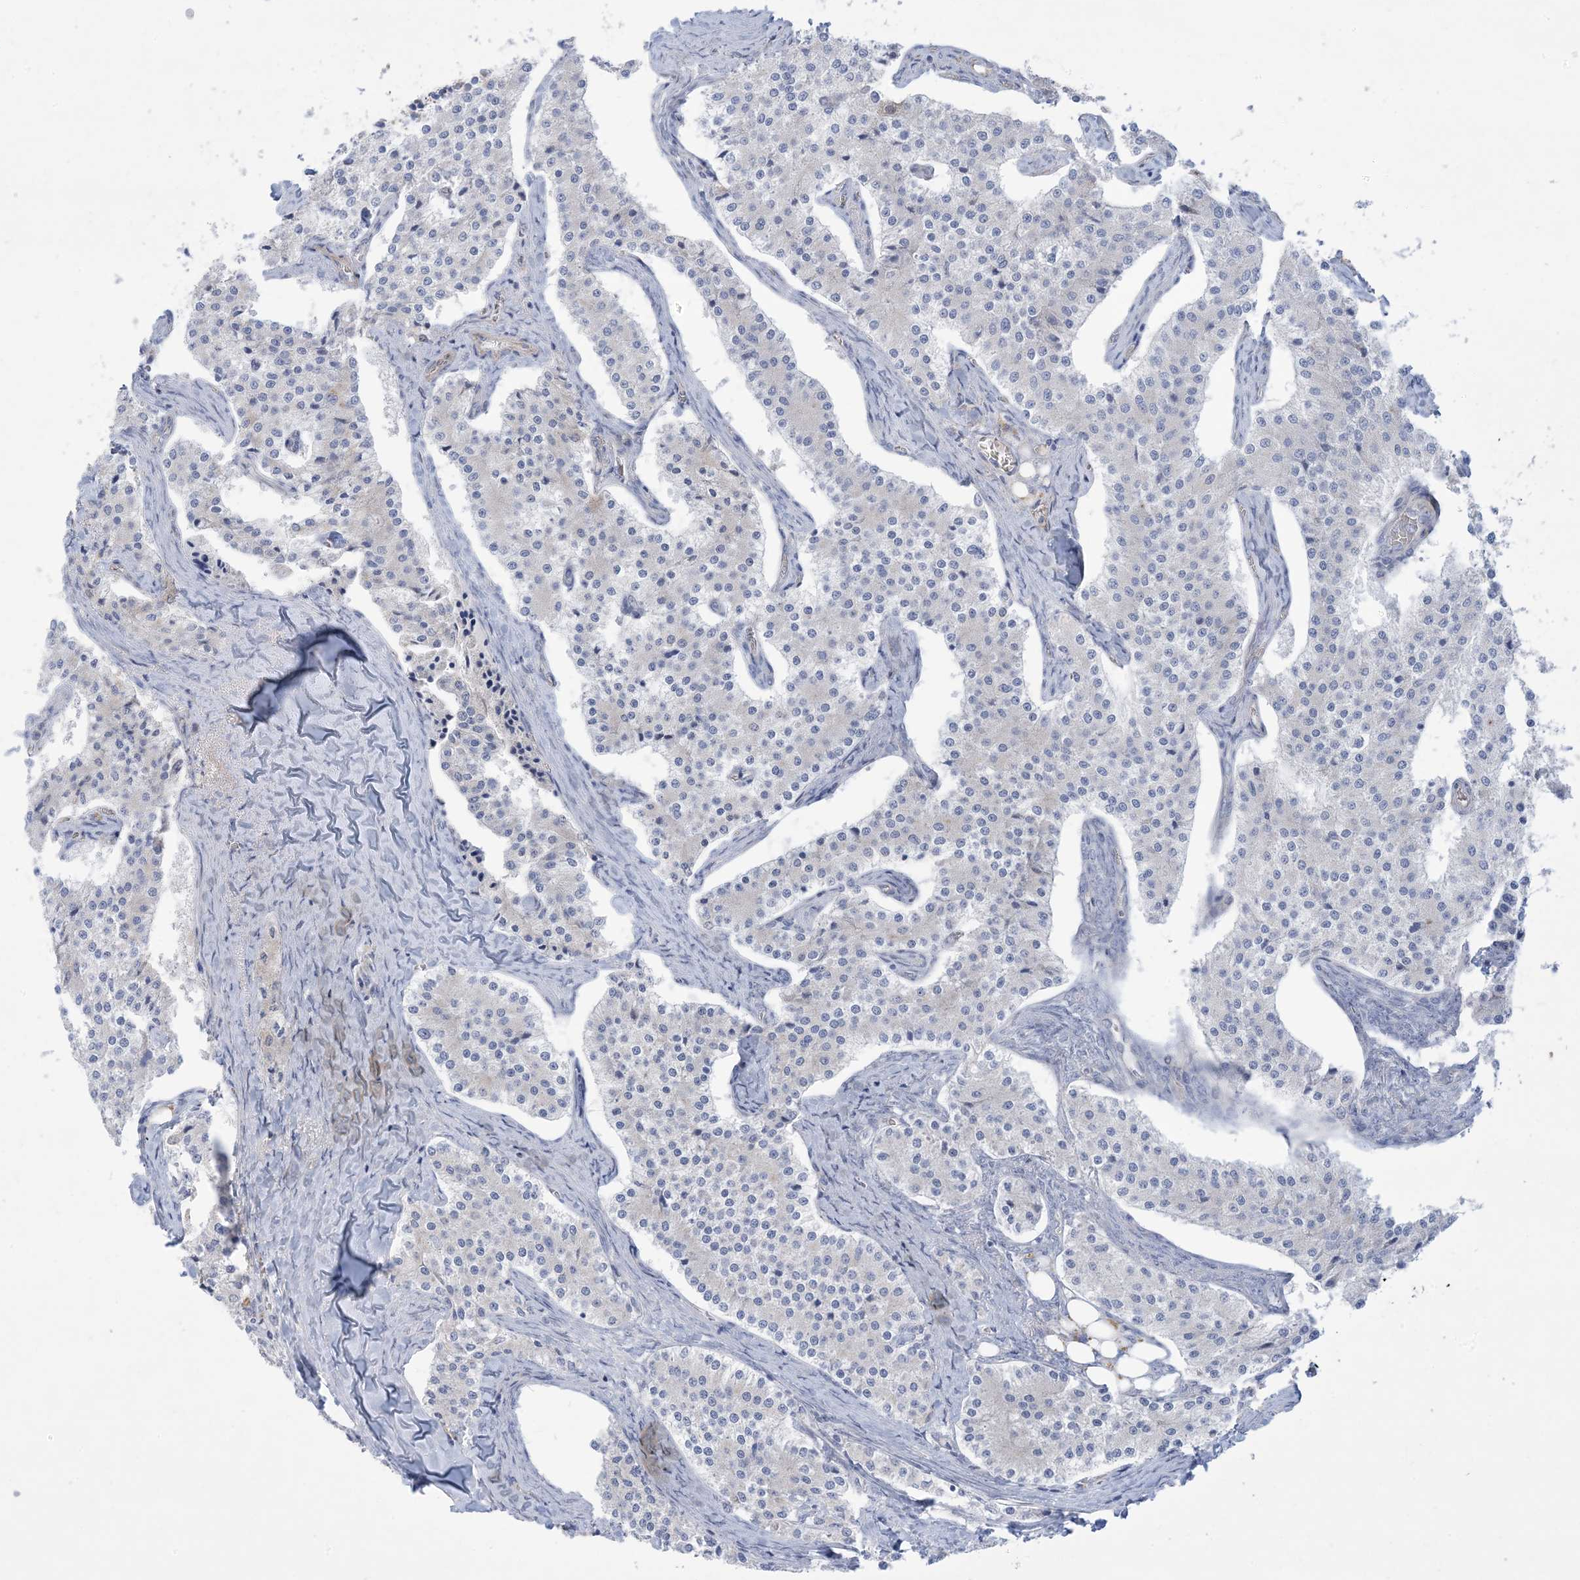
{"staining": {"intensity": "negative", "quantity": "none", "location": "none"}, "tissue": "carcinoid", "cell_type": "Tumor cells", "image_type": "cancer", "snomed": [{"axis": "morphology", "description": "Carcinoid, malignant, NOS"}, {"axis": "topography", "description": "Colon"}], "caption": "This histopathology image is of carcinoid stained with IHC to label a protein in brown with the nuclei are counter-stained blue. There is no expression in tumor cells.", "gene": "ATP11C", "patient": {"sex": "female", "age": 52}}